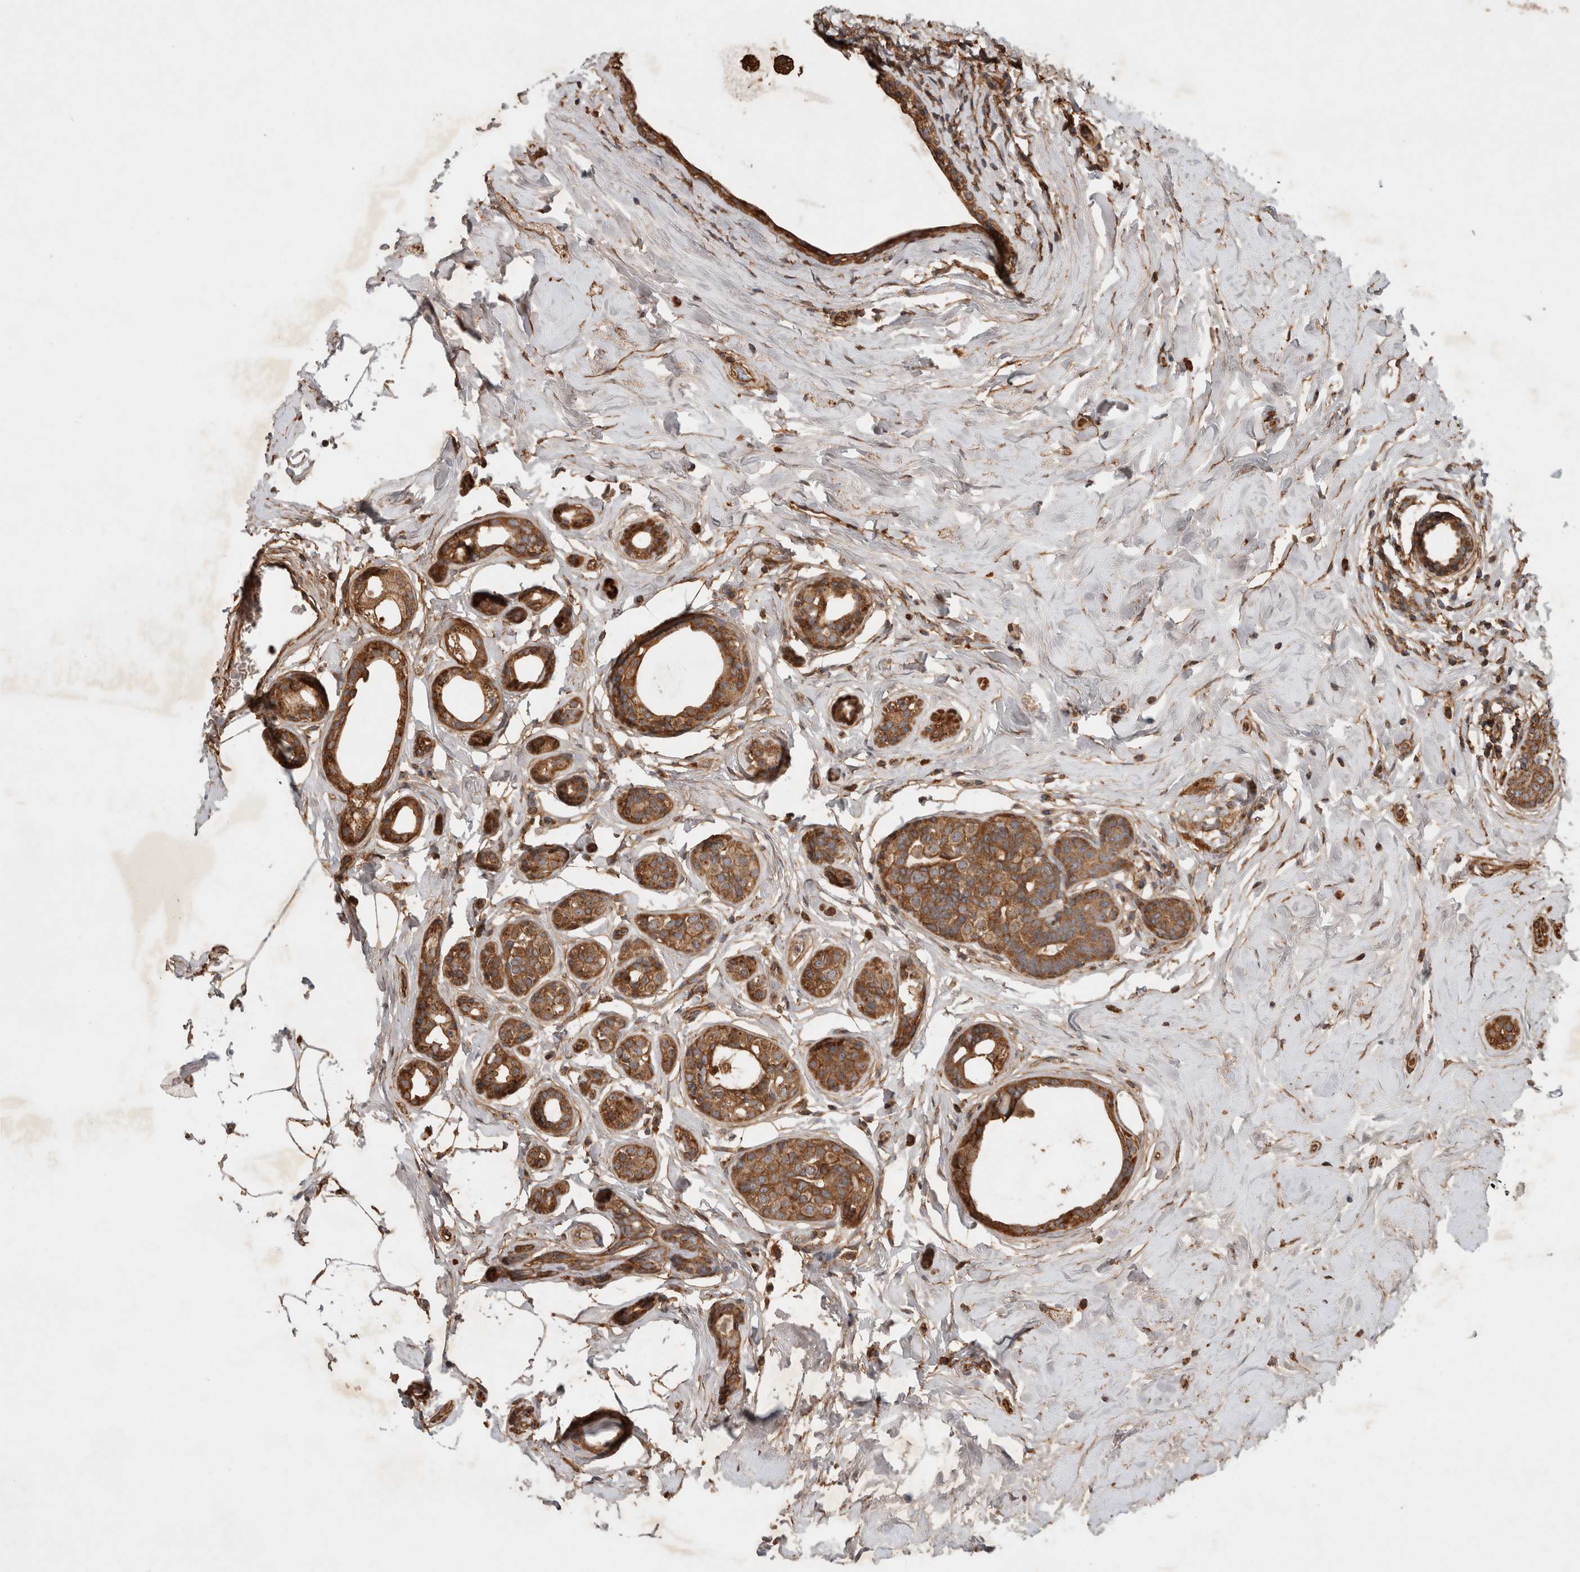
{"staining": {"intensity": "weak", "quantity": ">75%", "location": "cytoplasmic/membranous"}, "tissue": "breast cancer", "cell_type": "Tumor cells", "image_type": "cancer", "snomed": [{"axis": "morphology", "description": "Duct carcinoma"}, {"axis": "topography", "description": "Breast"}], "caption": "This micrograph reveals immunohistochemistry (IHC) staining of human breast invasive ductal carcinoma, with low weak cytoplasmic/membranous positivity in about >75% of tumor cells.", "gene": "SERAC1", "patient": {"sex": "female", "age": 55}}